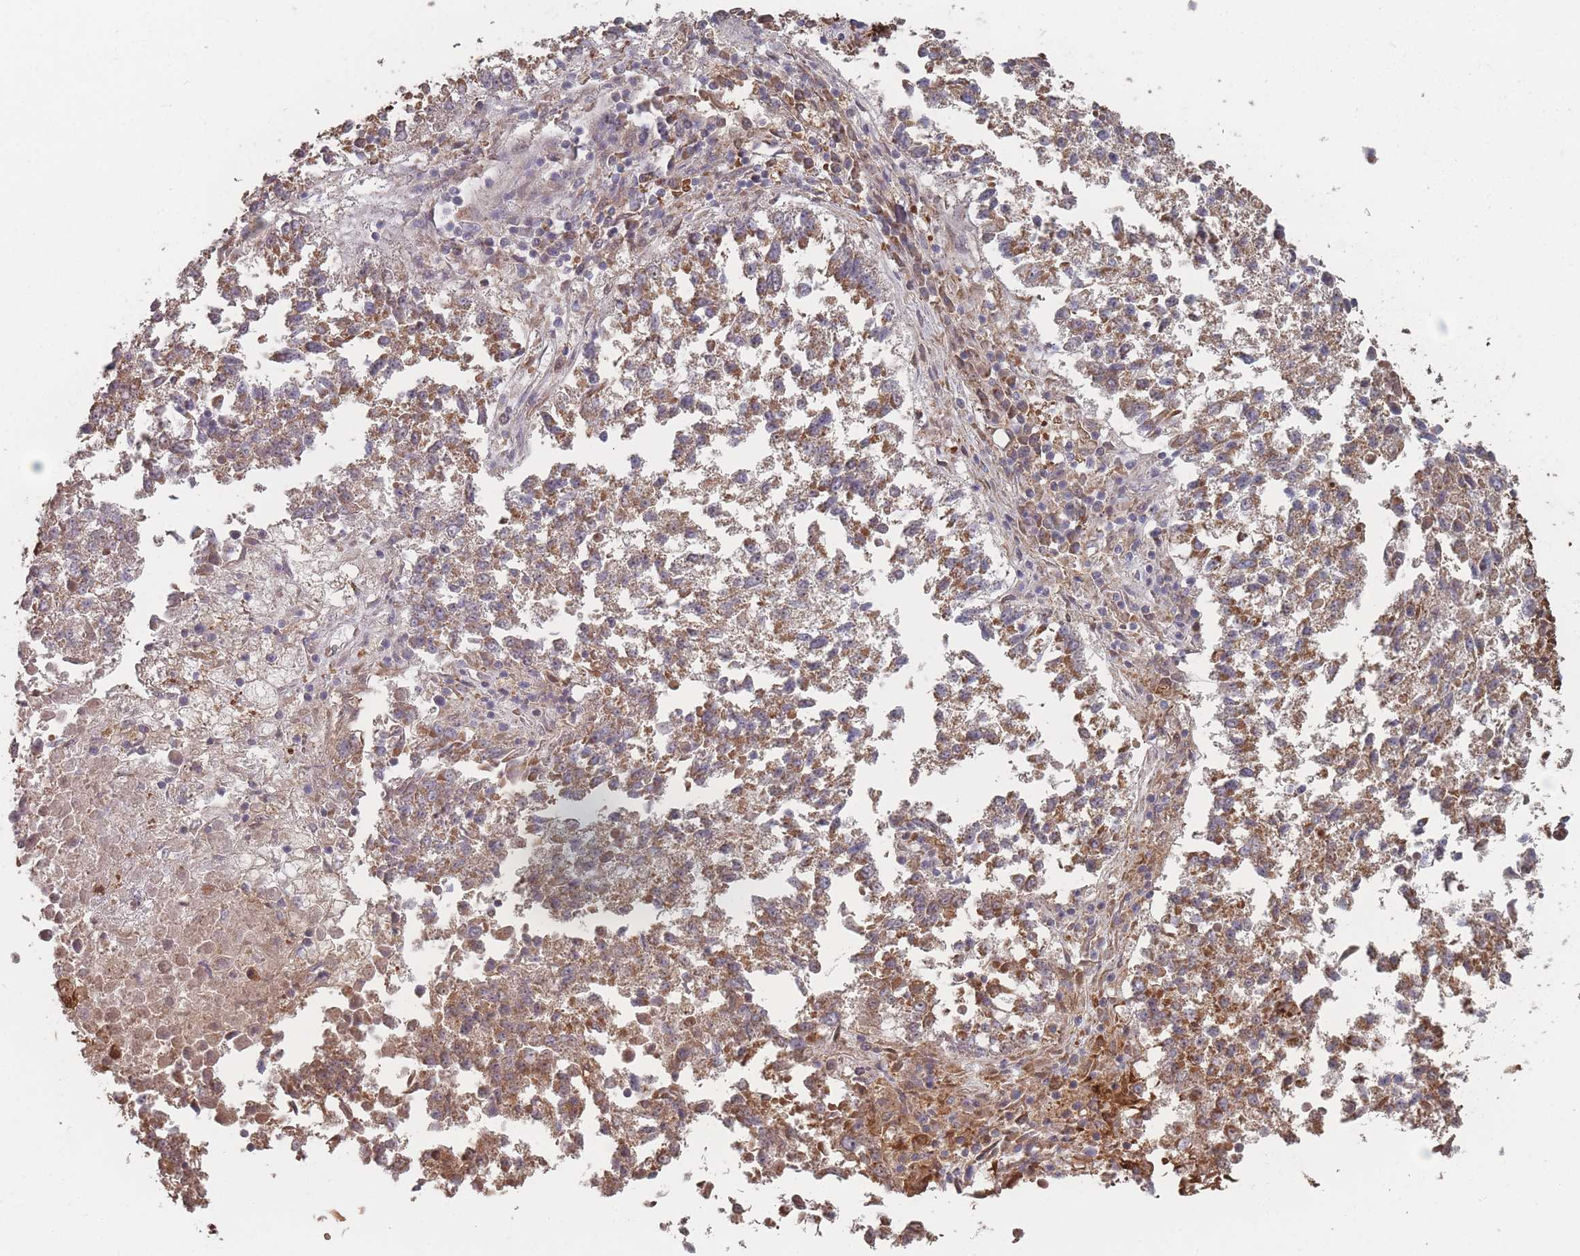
{"staining": {"intensity": "moderate", "quantity": ">75%", "location": "cytoplasmic/membranous"}, "tissue": "lung cancer", "cell_type": "Tumor cells", "image_type": "cancer", "snomed": [{"axis": "morphology", "description": "Squamous cell carcinoma, NOS"}, {"axis": "topography", "description": "Lung"}], "caption": "Lung squamous cell carcinoma stained with a brown dye demonstrates moderate cytoplasmic/membranous positive staining in about >75% of tumor cells.", "gene": "PSMB3", "patient": {"sex": "male", "age": 73}}